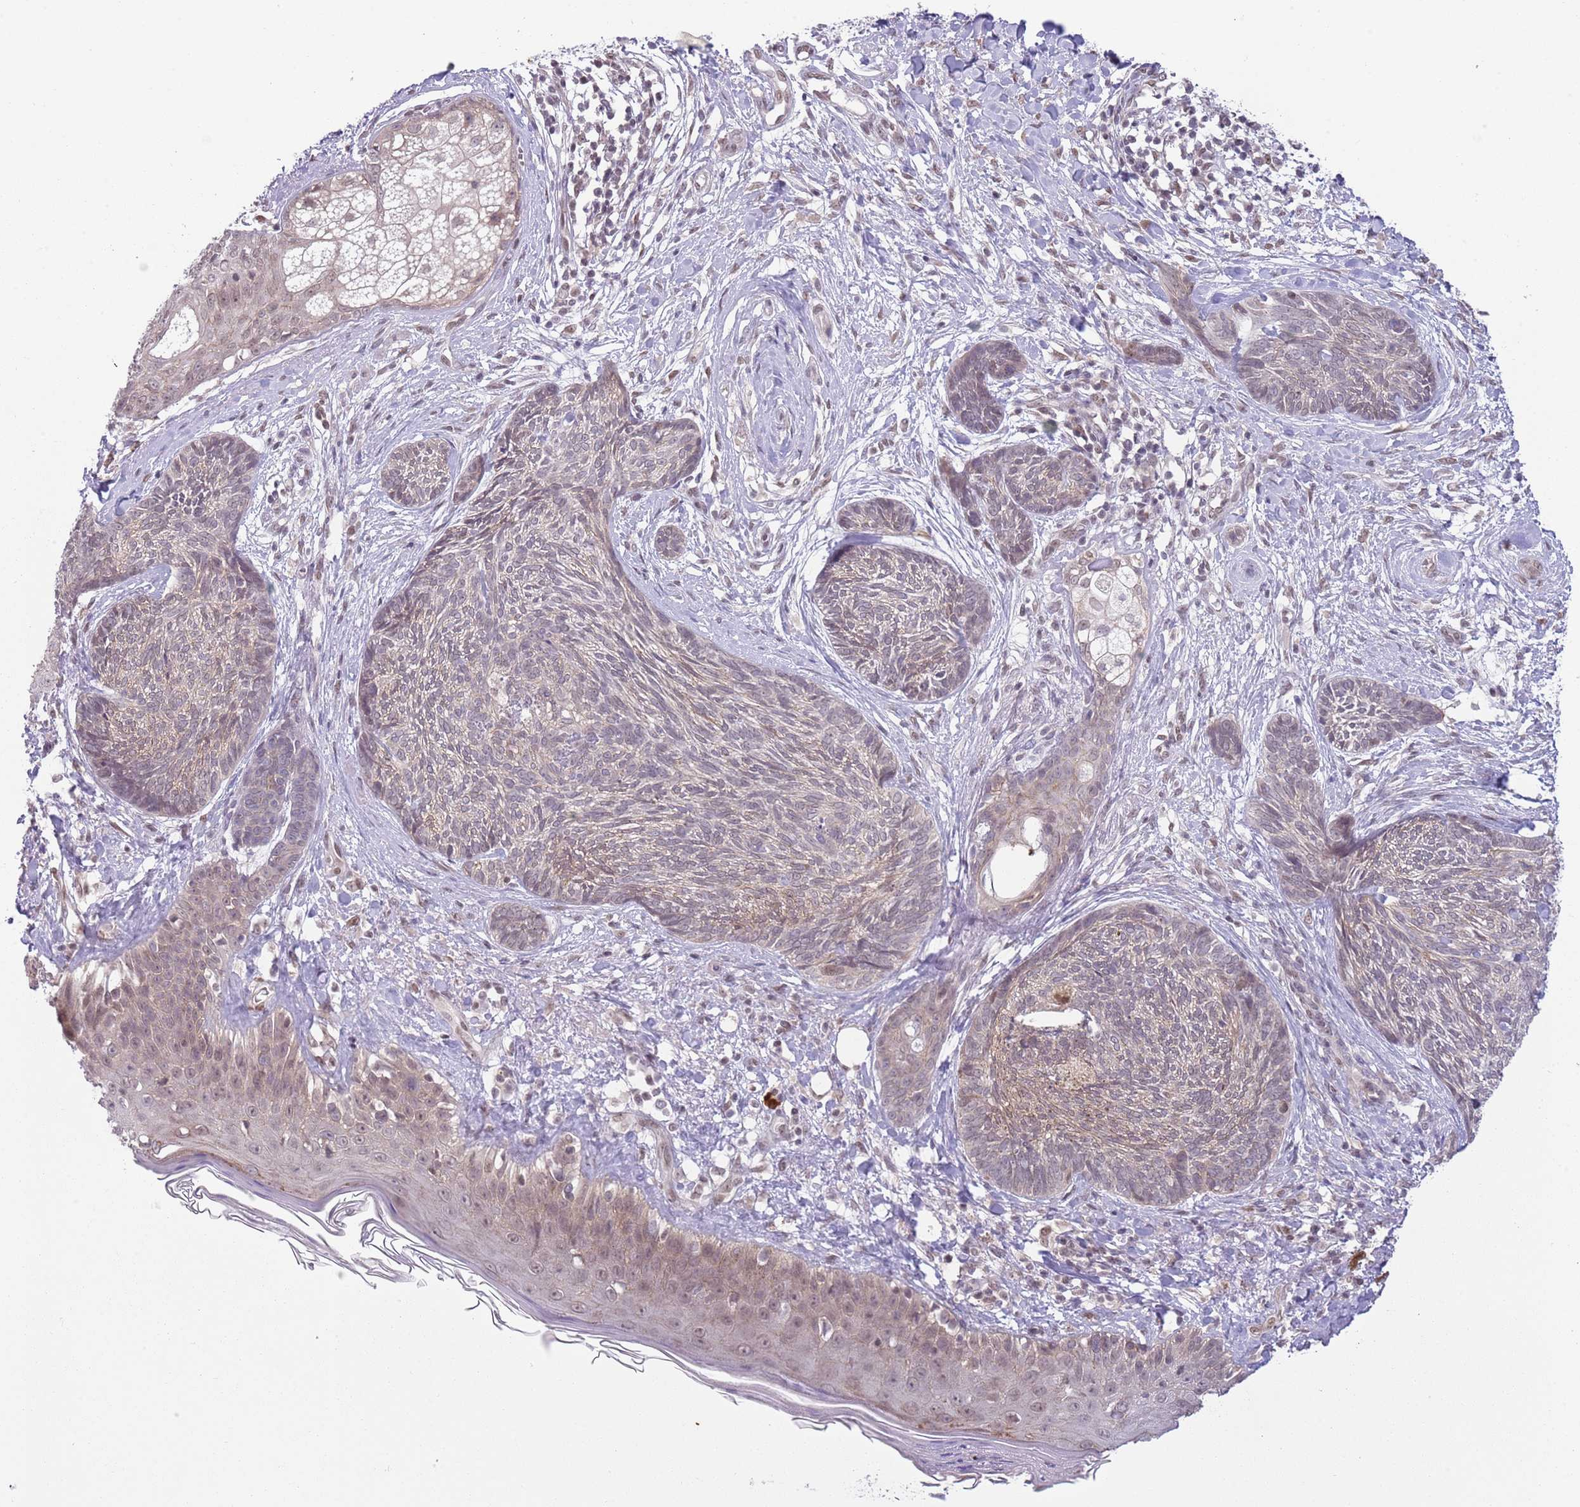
{"staining": {"intensity": "weak", "quantity": "<25%", "location": "cytoplasmic/membranous"}, "tissue": "skin cancer", "cell_type": "Tumor cells", "image_type": "cancer", "snomed": [{"axis": "morphology", "description": "Basal cell carcinoma"}, {"axis": "topography", "description": "Skin"}], "caption": "Immunohistochemistry (IHC) image of skin basal cell carcinoma stained for a protein (brown), which displays no positivity in tumor cells.", "gene": "TM2D1", "patient": {"sex": "male", "age": 73}}